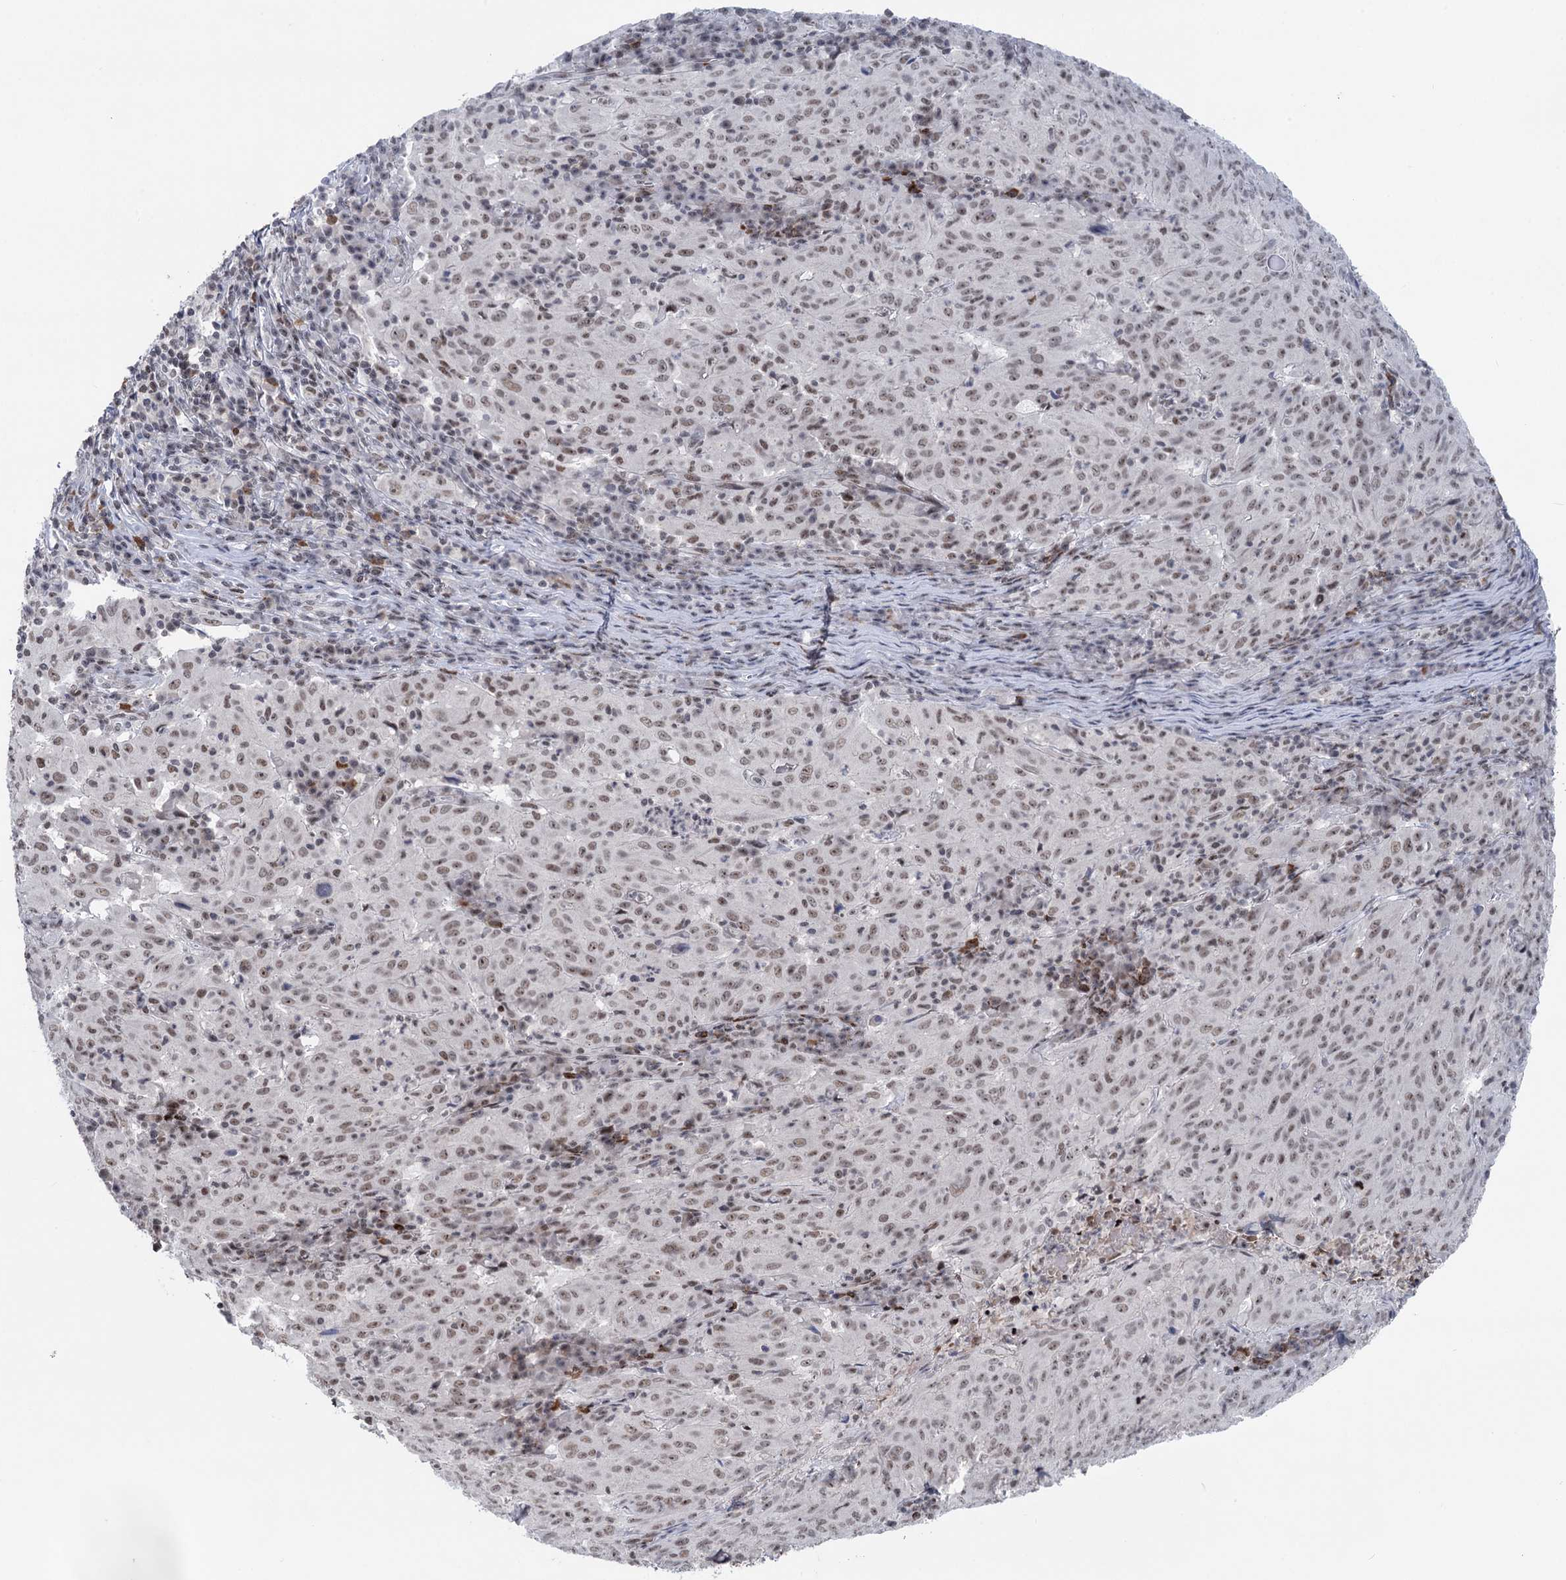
{"staining": {"intensity": "weak", "quantity": "25%-75%", "location": "nuclear"}, "tissue": "pancreatic cancer", "cell_type": "Tumor cells", "image_type": "cancer", "snomed": [{"axis": "morphology", "description": "Adenocarcinoma, NOS"}, {"axis": "topography", "description": "Pancreas"}], "caption": "Human pancreatic adenocarcinoma stained with a protein marker exhibits weak staining in tumor cells.", "gene": "ZCCHC10", "patient": {"sex": "male", "age": 63}}